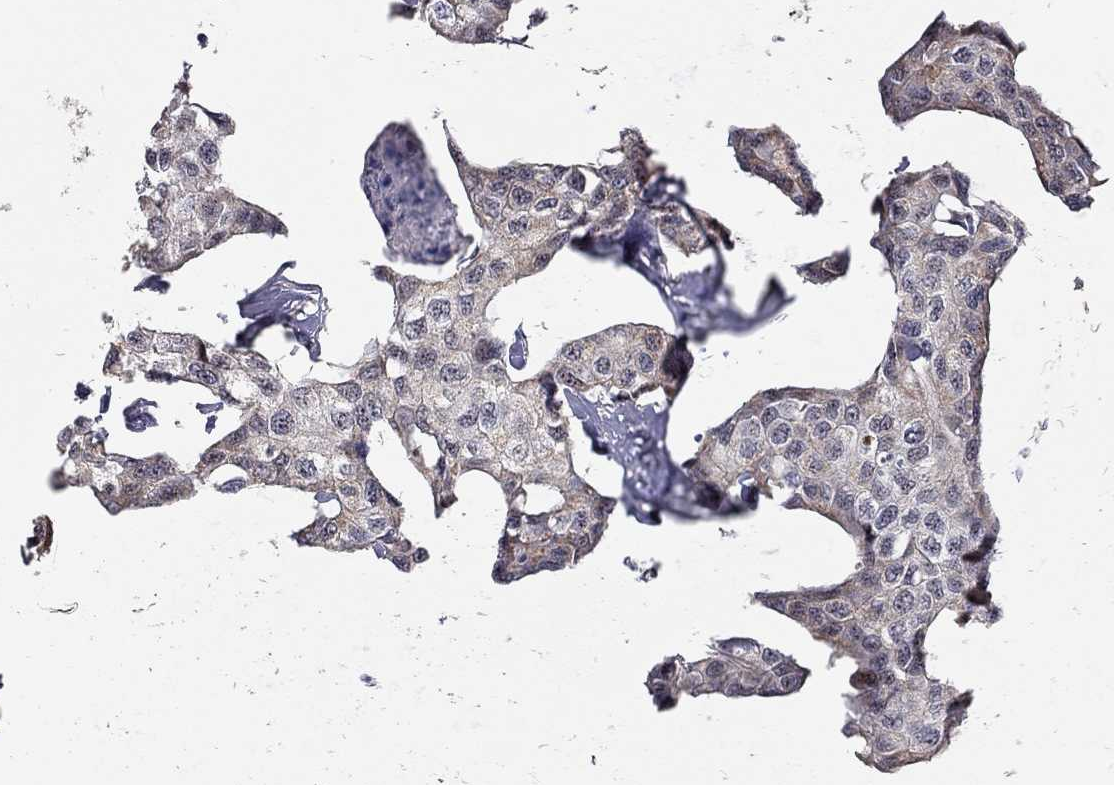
{"staining": {"intensity": "negative", "quantity": "none", "location": "none"}, "tissue": "breast cancer", "cell_type": "Tumor cells", "image_type": "cancer", "snomed": [{"axis": "morphology", "description": "Duct carcinoma"}, {"axis": "topography", "description": "Breast"}], "caption": "Immunohistochemistry photomicrograph of neoplastic tissue: human breast cancer stained with DAB shows no significant protein staining in tumor cells.", "gene": "XAGE2", "patient": {"sex": "female", "age": 80}}